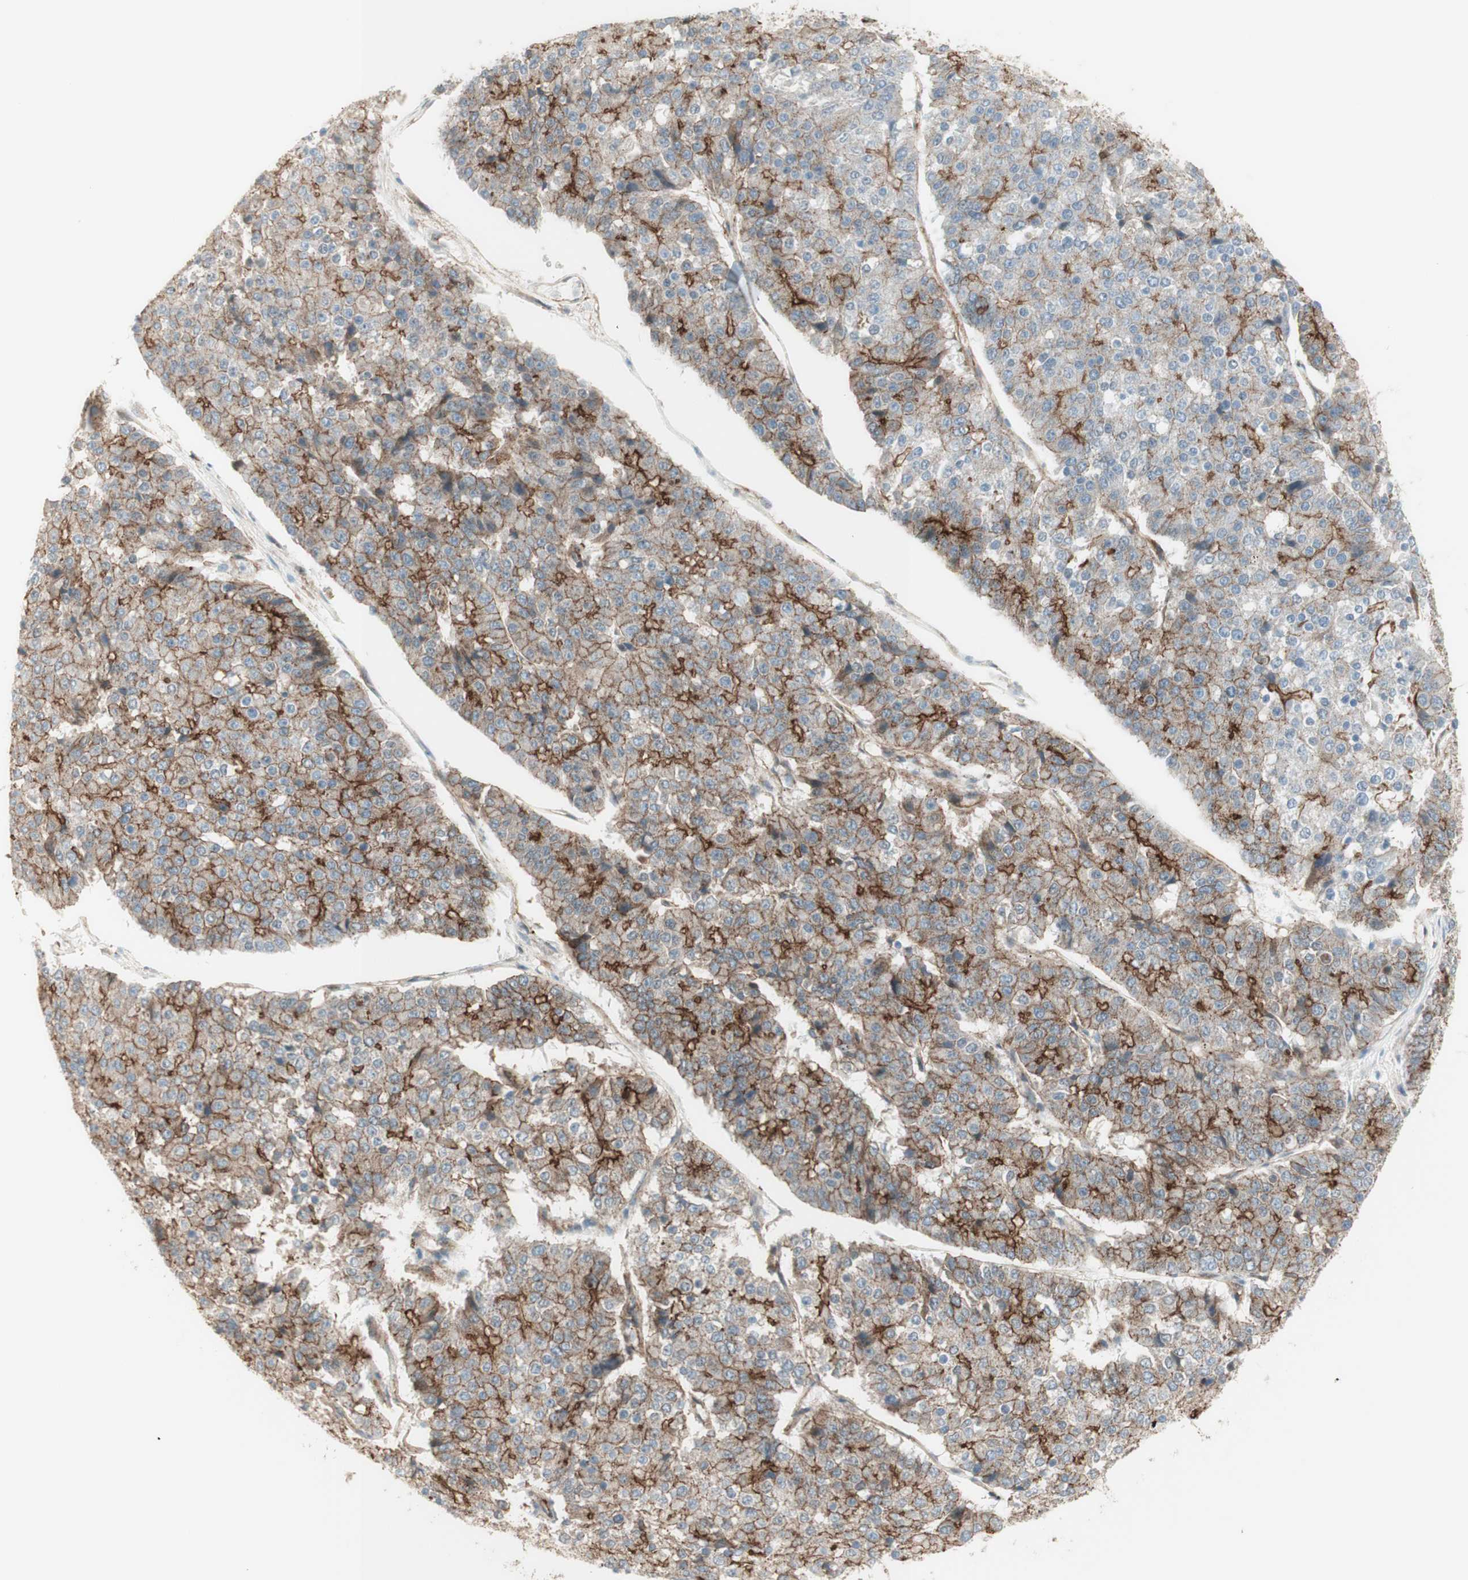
{"staining": {"intensity": "moderate", "quantity": "25%-75%", "location": "cytoplasmic/membranous"}, "tissue": "pancreatic cancer", "cell_type": "Tumor cells", "image_type": "cancer", "snomed": [{"axis": "morphology", "description": "Adenocarcinoma, NOS"}, {"axis": "topography", "description": "Pancreas"}], "caption": "Protein expression analysis of adenocarcinoma (pancreatic) shows moderate cytoplasmic/membranous staining in approximately 25%-75% of tumor cells.", "gene": "MYO6", "patient": {"sex": "male", "age": 50}}